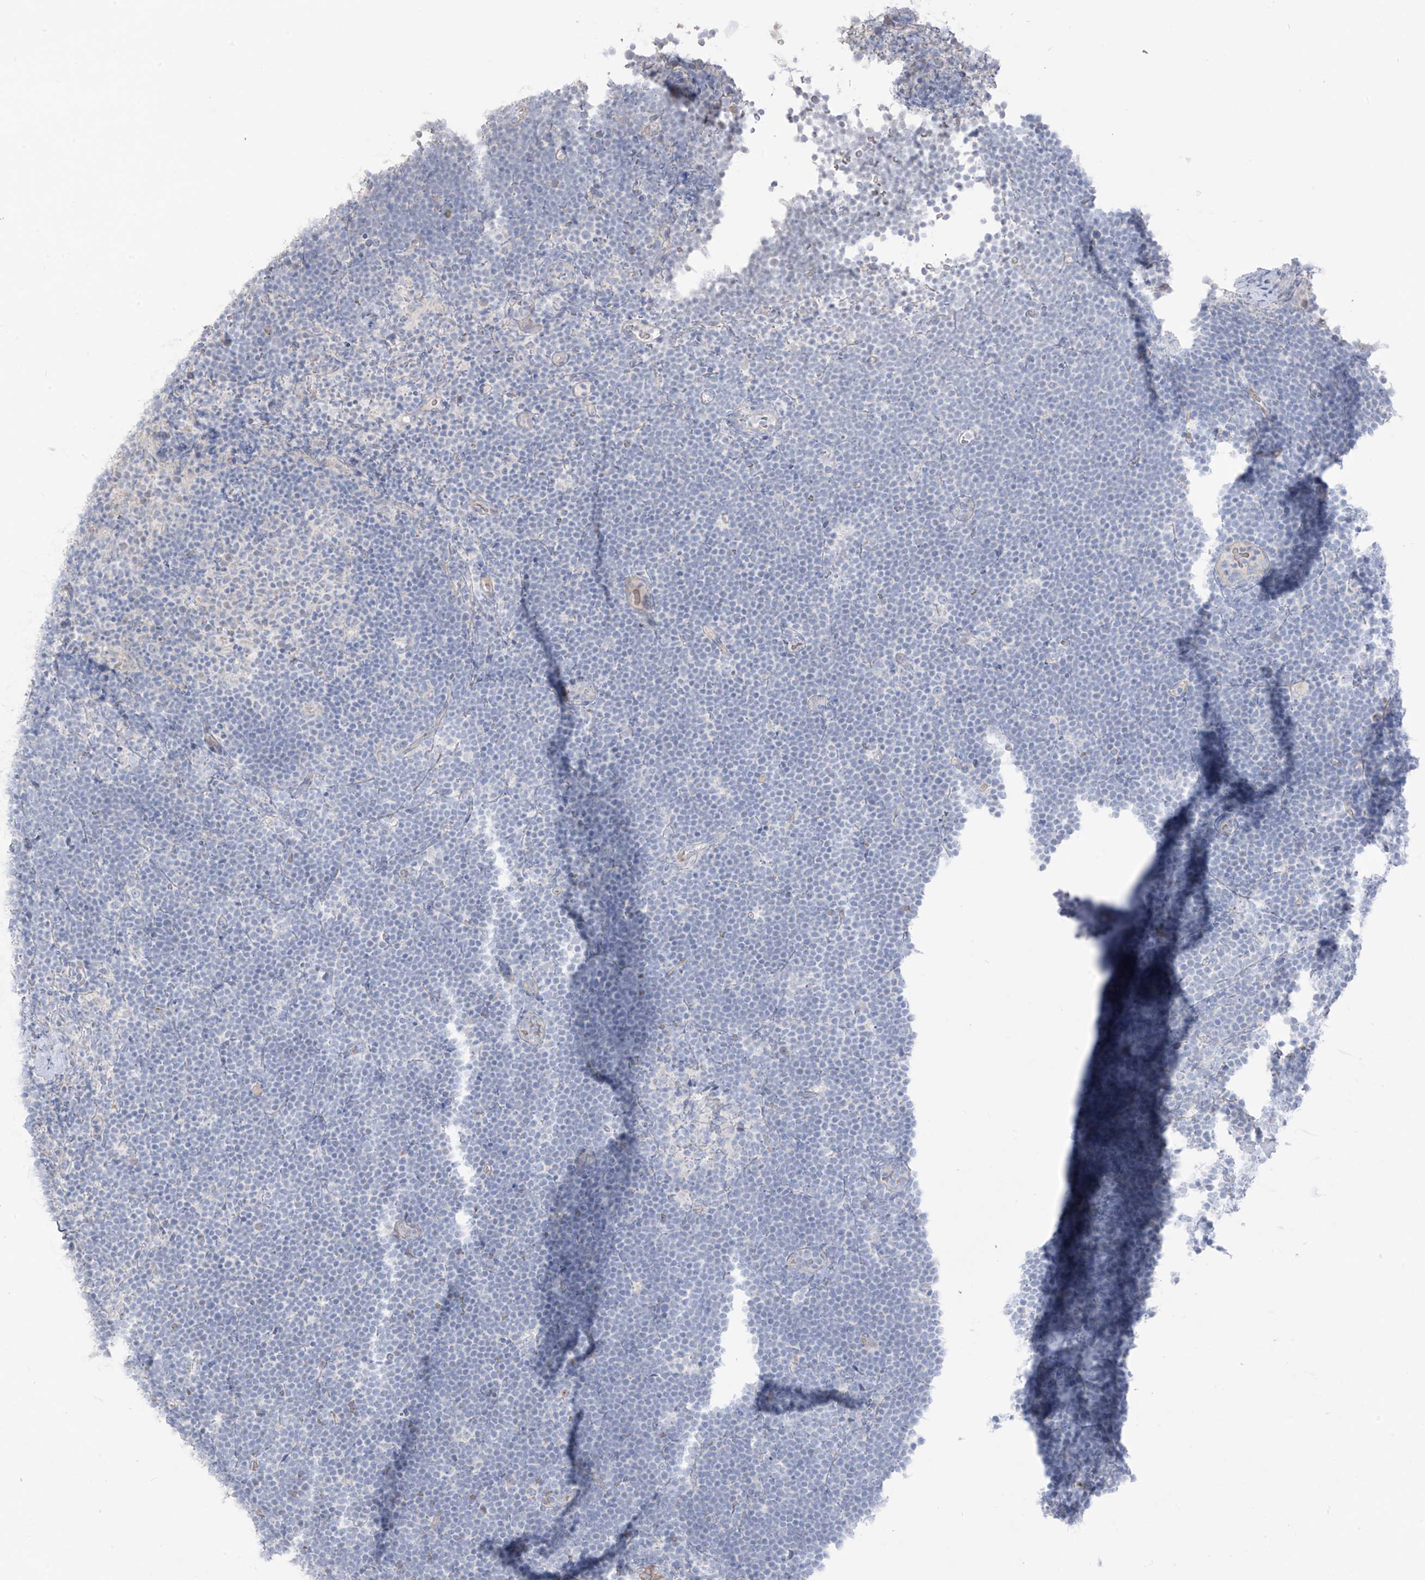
{"staining": {"intensity": "negative", "quantity": "none", "location": "none"}, "tissue": "lymphoma", "cell_type": "Tumor cells", "image_type": "cancer", "snomed": [{"axis": "morphology", "description": "Malignant lymphoma, non-Hodgkin's type, High grade"}, {"axis": "topography", "description": "Lymph node"}], "caption": "Immunohistochemistry (IHC) of lymphoma demonstrates no expression in tumor cells.", "gene": "ASPRV1", "patient": {"sex": "male", "age": 13}}